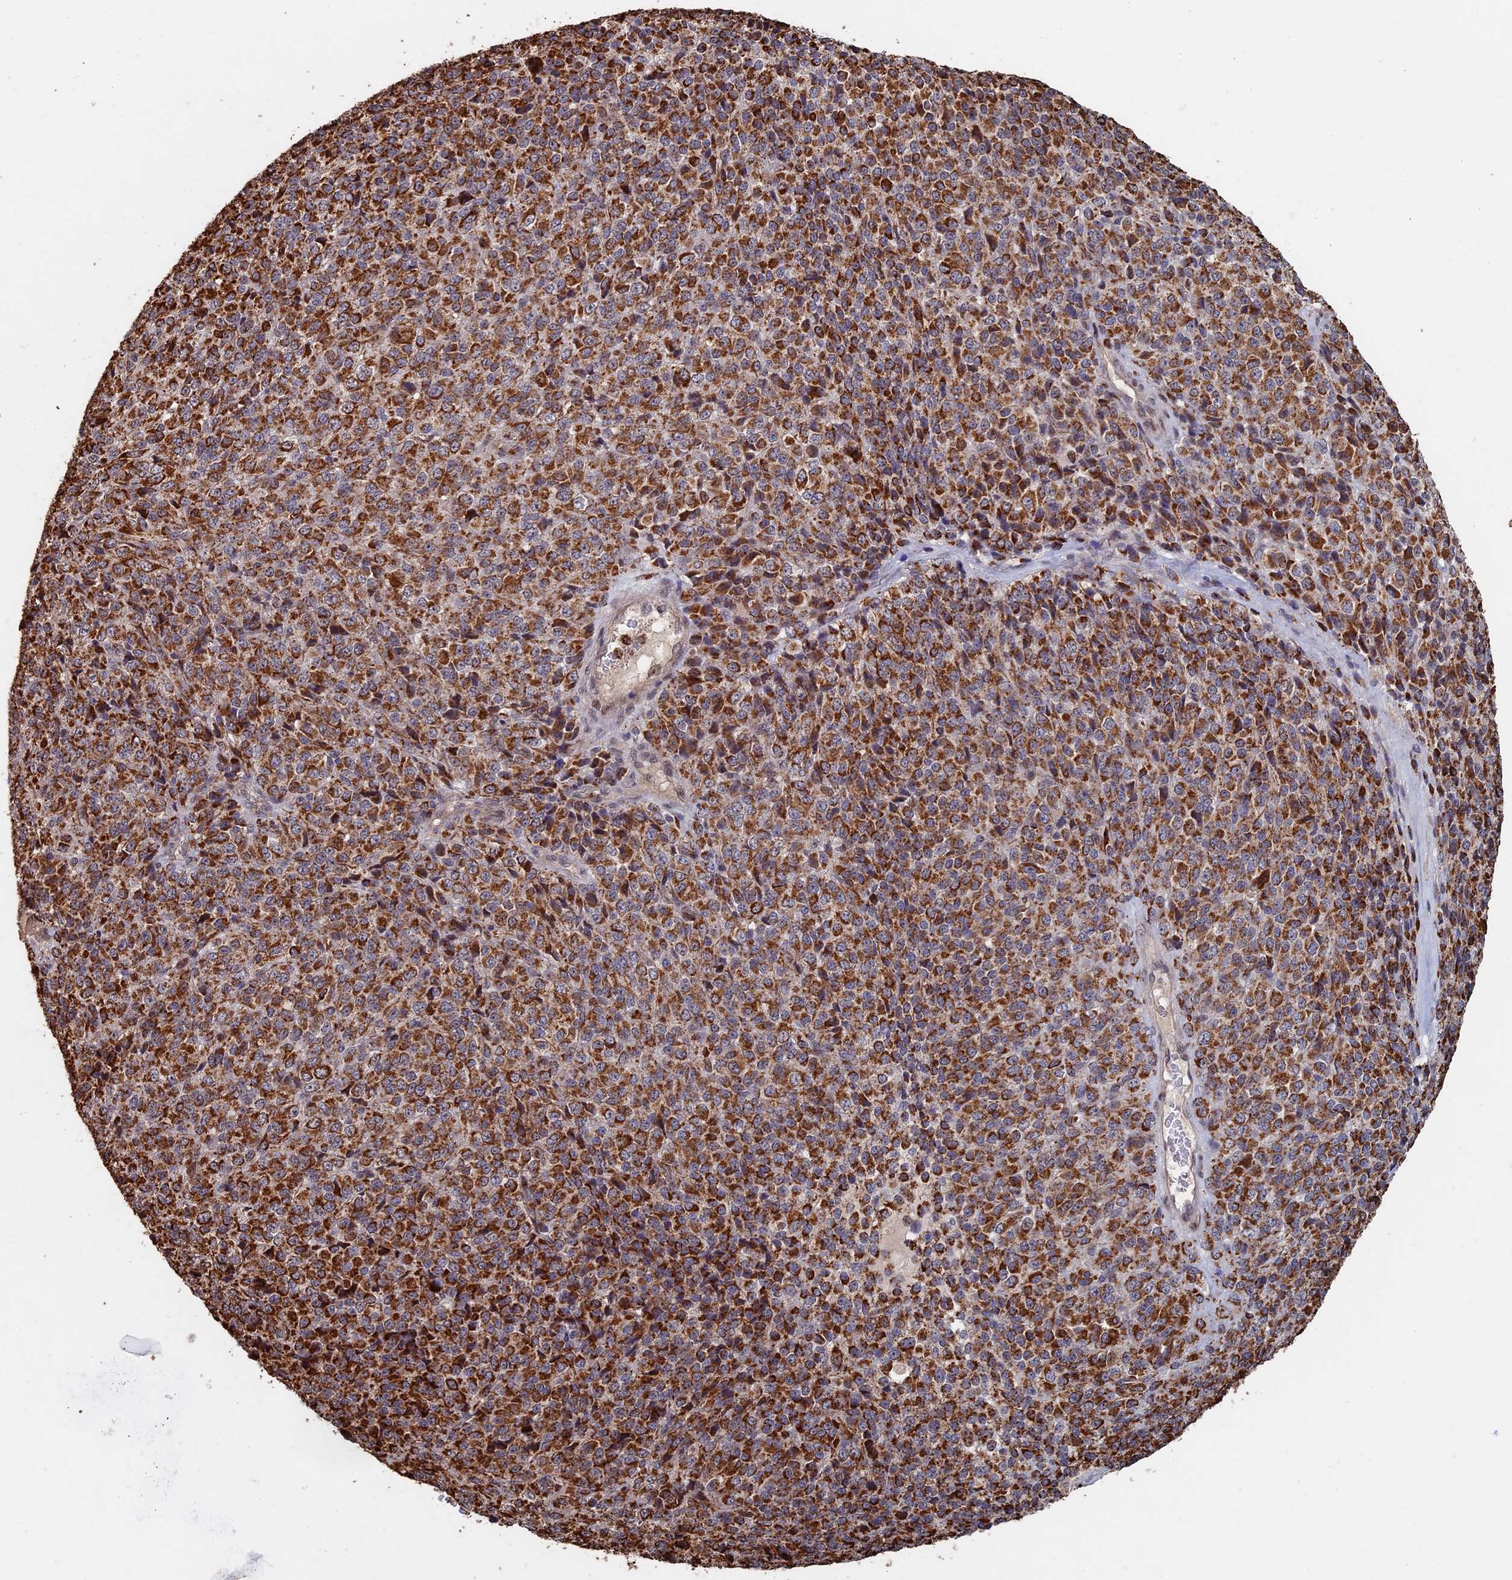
{"staining": {"intensity": "strong", "quantity": ">75%", "location": "cytoplasmic/membranous"}, "tissue": "melanoma", "cell_type": "Tumor cells", "image_type": "cancer", "snomed": [{"axis": "morphology", "description": "Malignant melanoma, Metastatic site"}, {"axis": "topography", "description": "Brain"}], "caption": "Protein staining shows strong cytoplasmic/membranous staining in approximately >75% of tumor cells in melanoma.", "gene": "KIAA1328", "patient": {"sex": "female", "age": 56}}